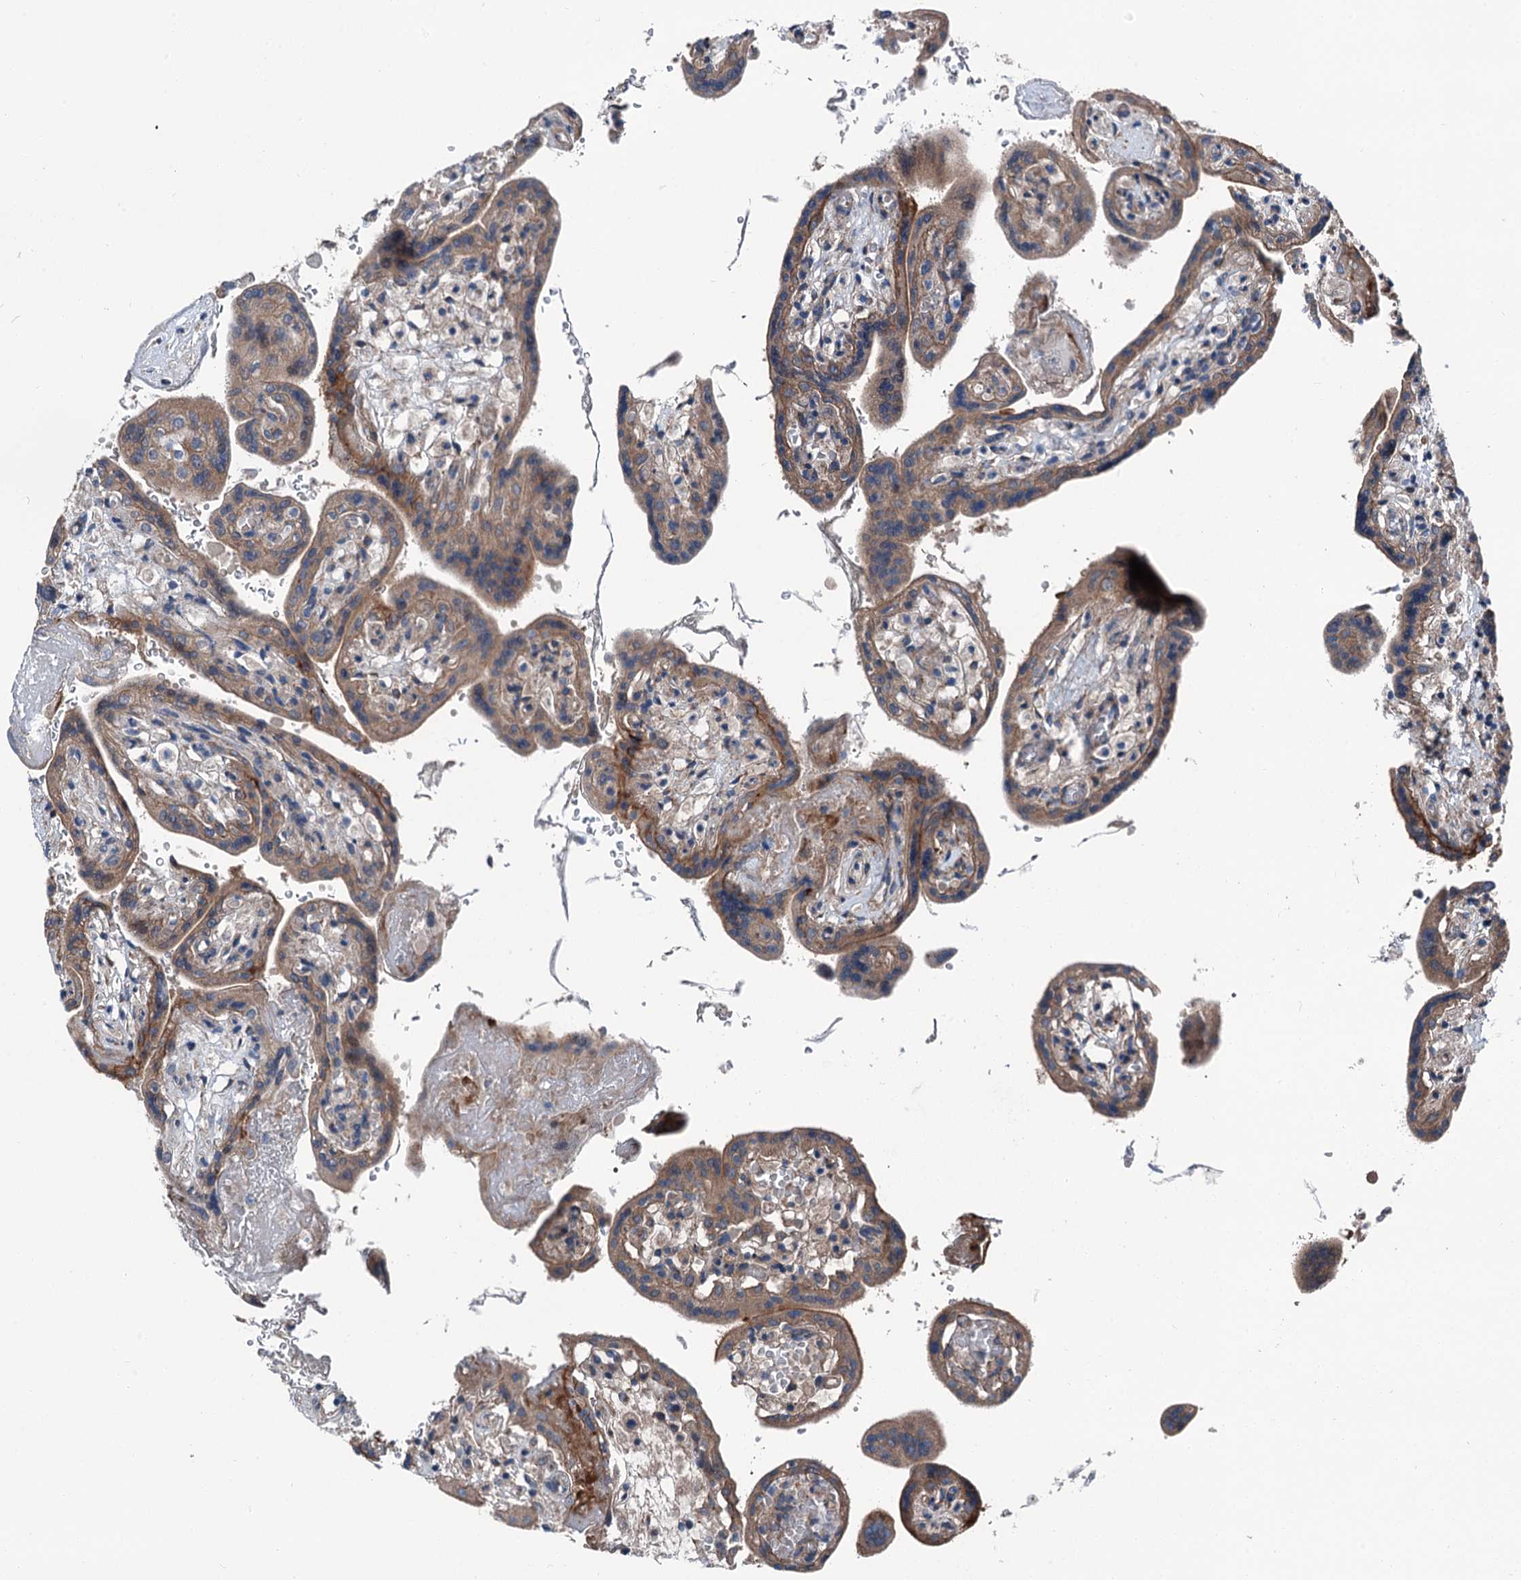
{"staining": {"intensity": "moderate", "quantity": ">75%", "location": "cytoplasmic/membranous"}, "tissue": "placenta", "cell_type": "Trophoblastic cells", "image_type": "normal", "snomed": [{"axis": "morphology", "description": "Normal tissue, NOS"}, {"axis": "topography", "description": "Placenta"}], "caption": "Unremarkable placenta was stained to show a protein in brown. There is medium levels of moderate cytoplasmic/membranous expression in about >75% of trophoblastic cells. (DAB (3,3'-diaminobenzidine) IHC with brightfield microscopy, high magnification).", "gene": "POLR1D", "patient": {"sex": "female", "age": 37}}